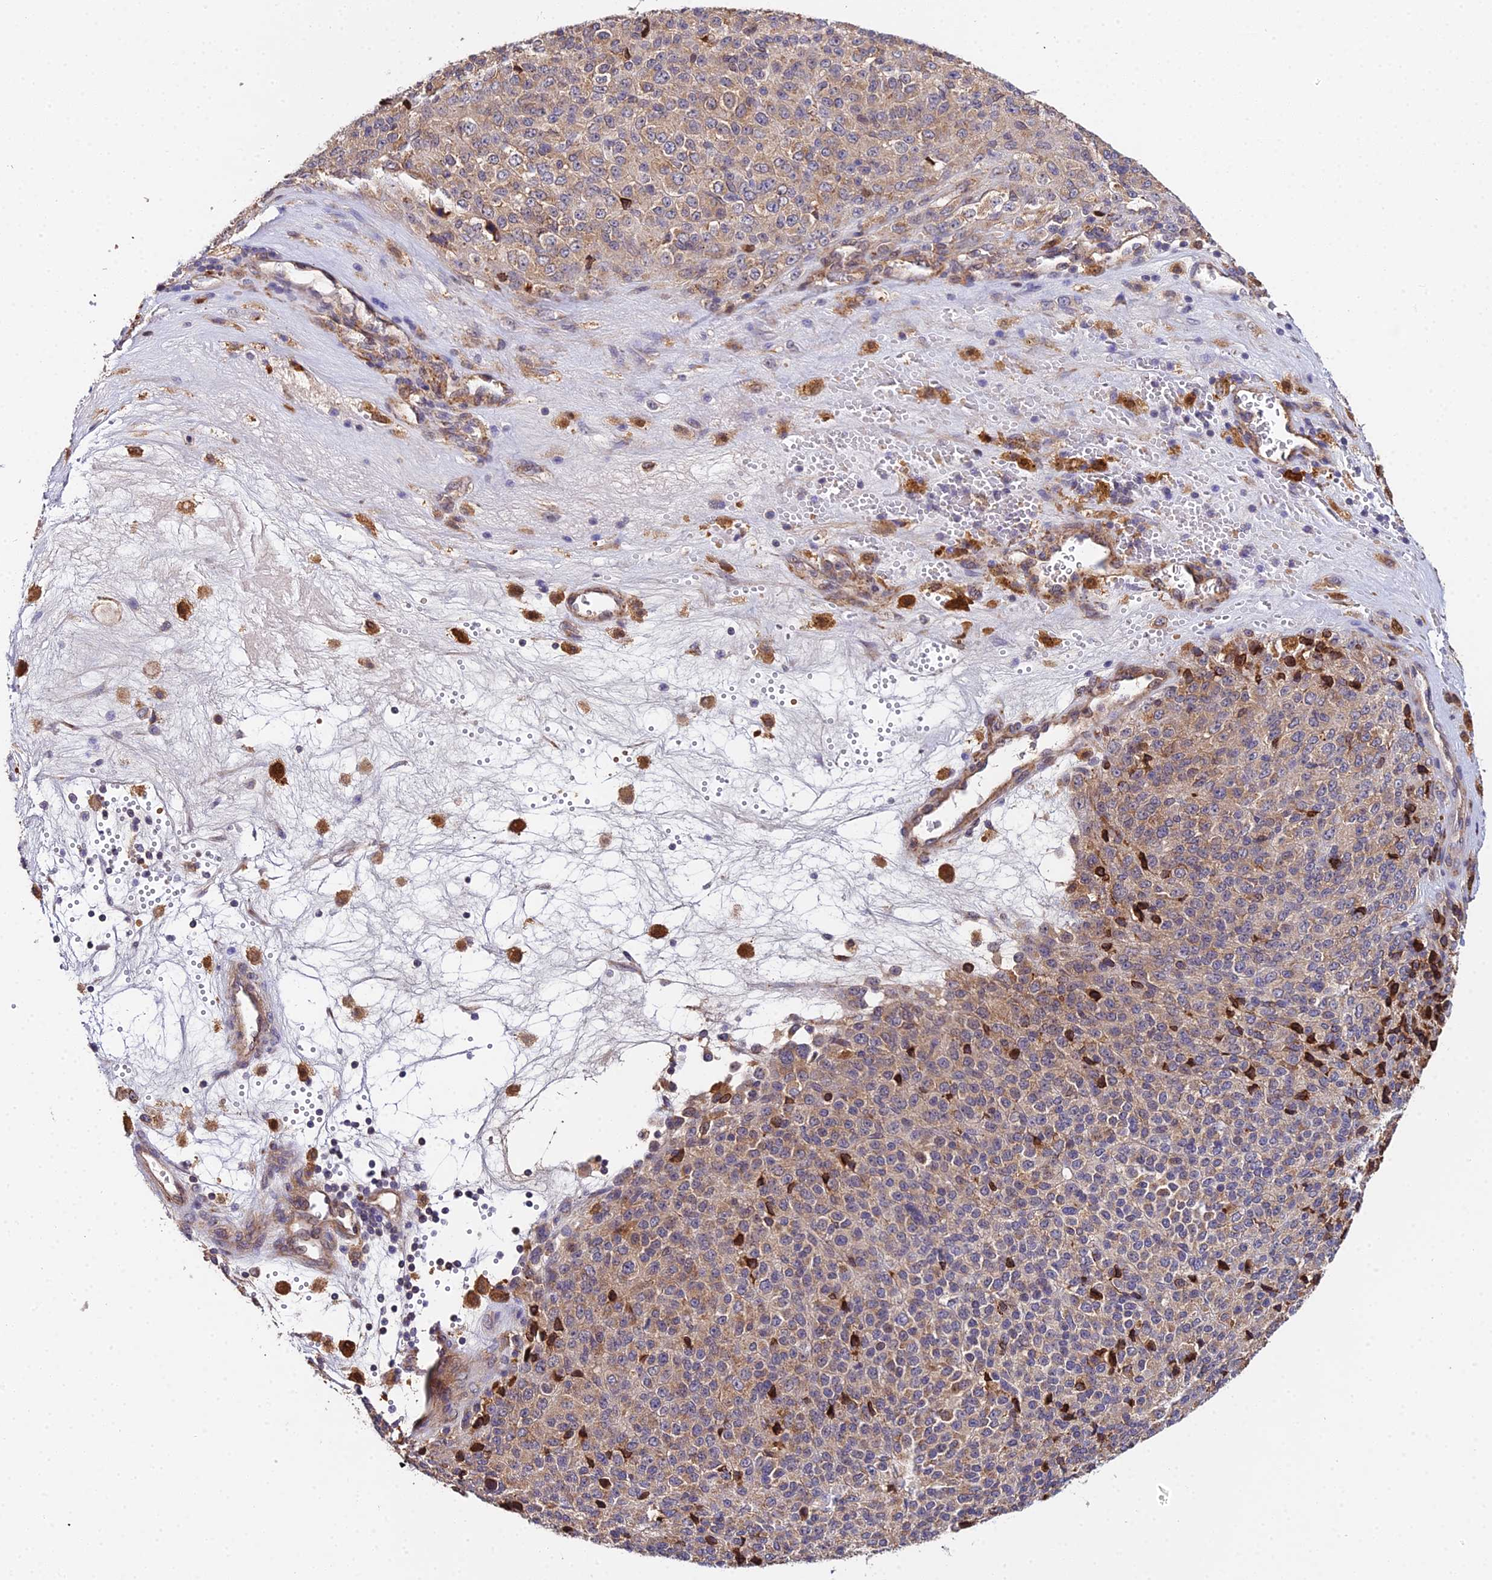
{"staining": {"intensity": "moderate", "quantity": ">75%", "location": "cytoplasmic/membranous"}, "tissue": "melanoma", "cell_type": "Tumor cells", "image_type": "cancer", "snomed": [{"axis": "morphology", "description": "Malignant melanoma, Metastatic site"}, {"axis": "topography", "description": "Brain"}], "caption": "Moderate cytoplasmic/membranous positivity is present in approximately >75% of tumor cells in melanoma.", "gene": "ZBED8", "patient": {"sex": "female", "age": 56}}